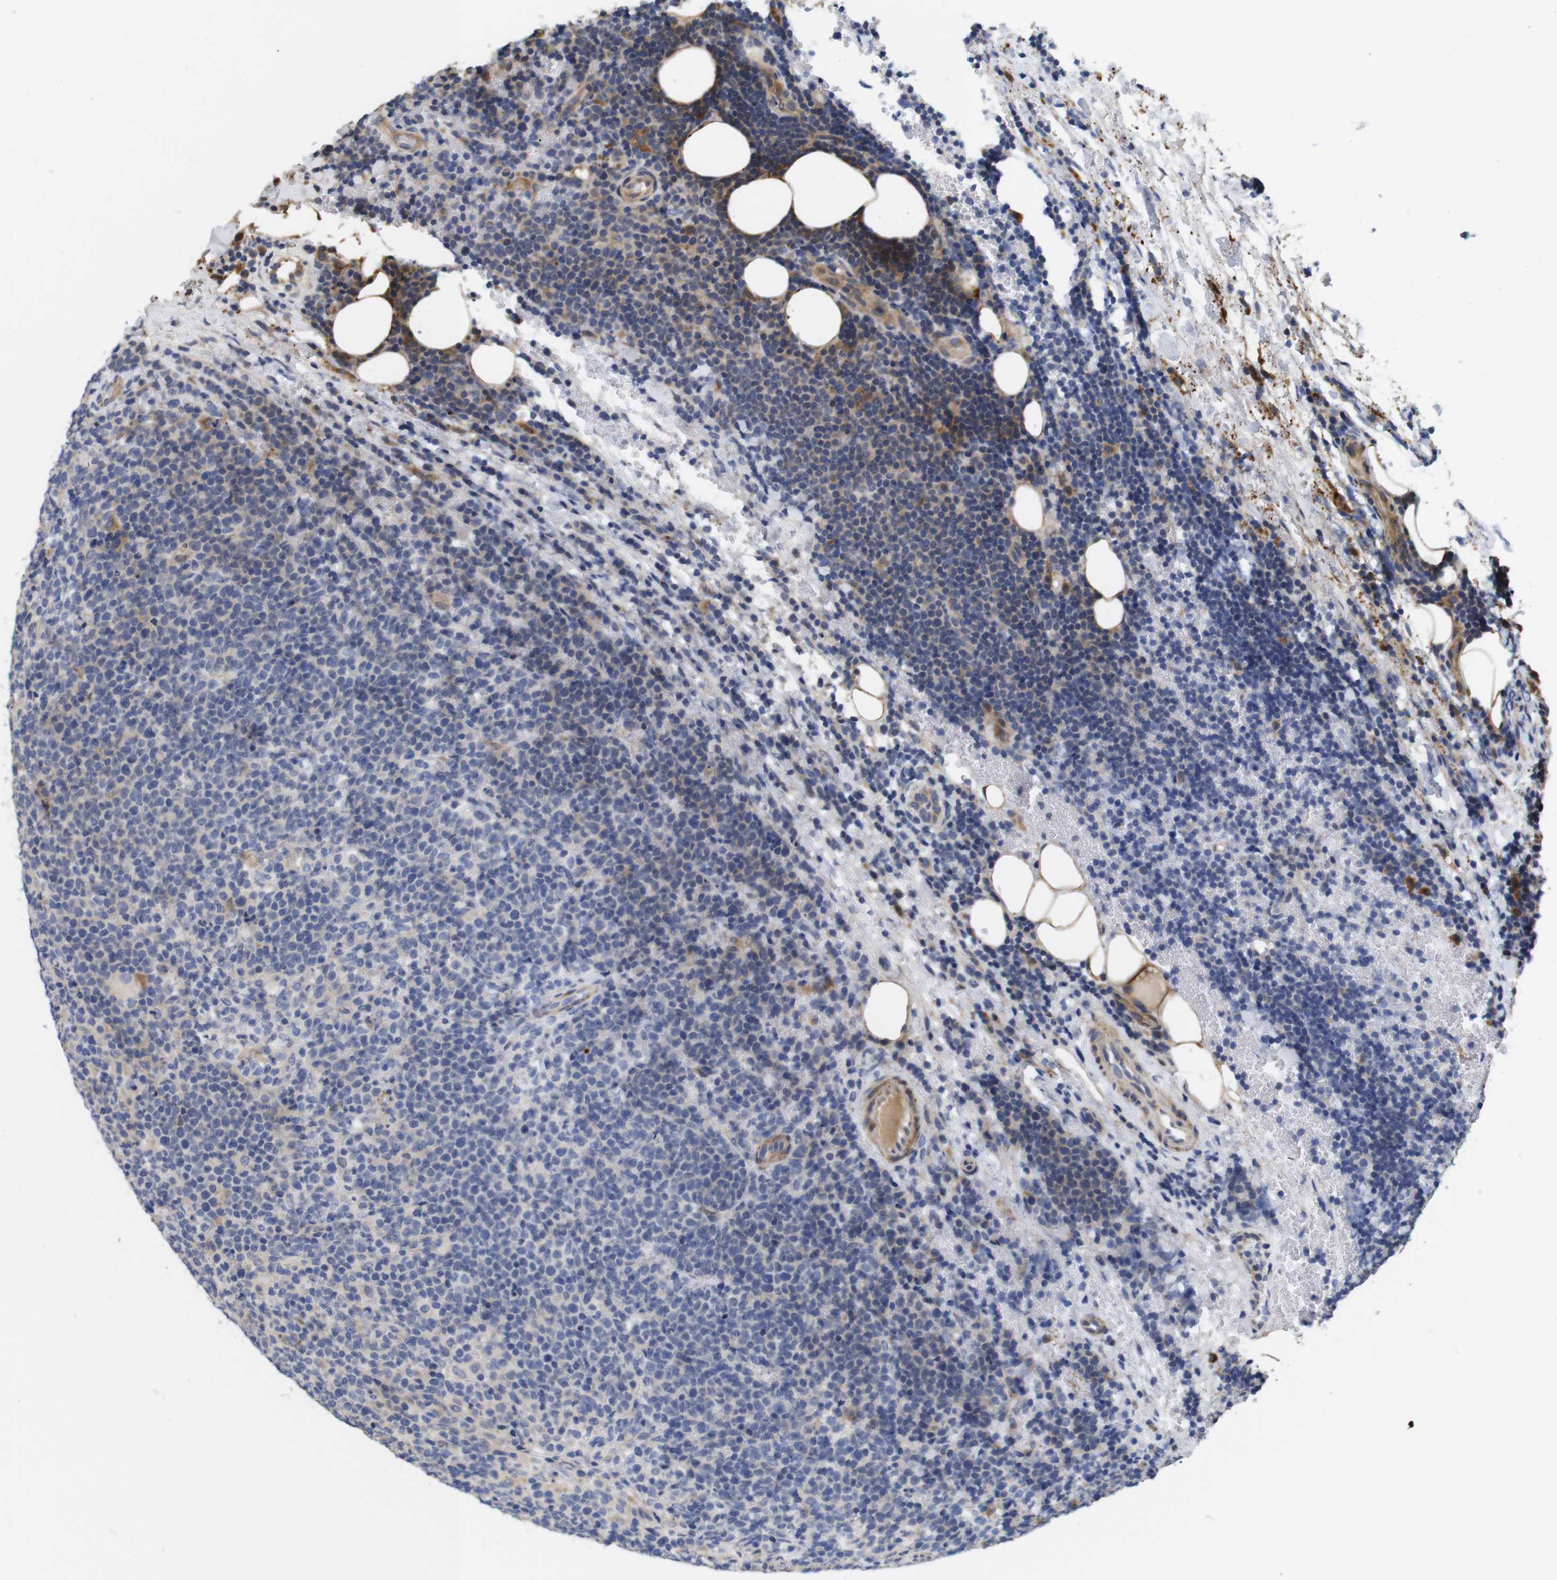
{"staining": {"intensity": "moderate", "quantity": "<25%", "location": "cytoplasmic/membranous"}, "tissue": "lymphoma", "cell_type": "Tumor cells", "image_type": "cancer", "snomed": [{"axis": "morphology", "description": "Malignant lymphoma, non-Hodgkin's type, High grade"}, {"axis": "topography", "description": "Lymph node"}], "caption": "Approximately <25% of tumor cells in human lymphoma exhibit moderate cytoplasmic/membranous protein positivity as visualized by brown immunohistochemical staining.", "gene": "SPRY3", "patient": {"sex": "male", "age": 61}}